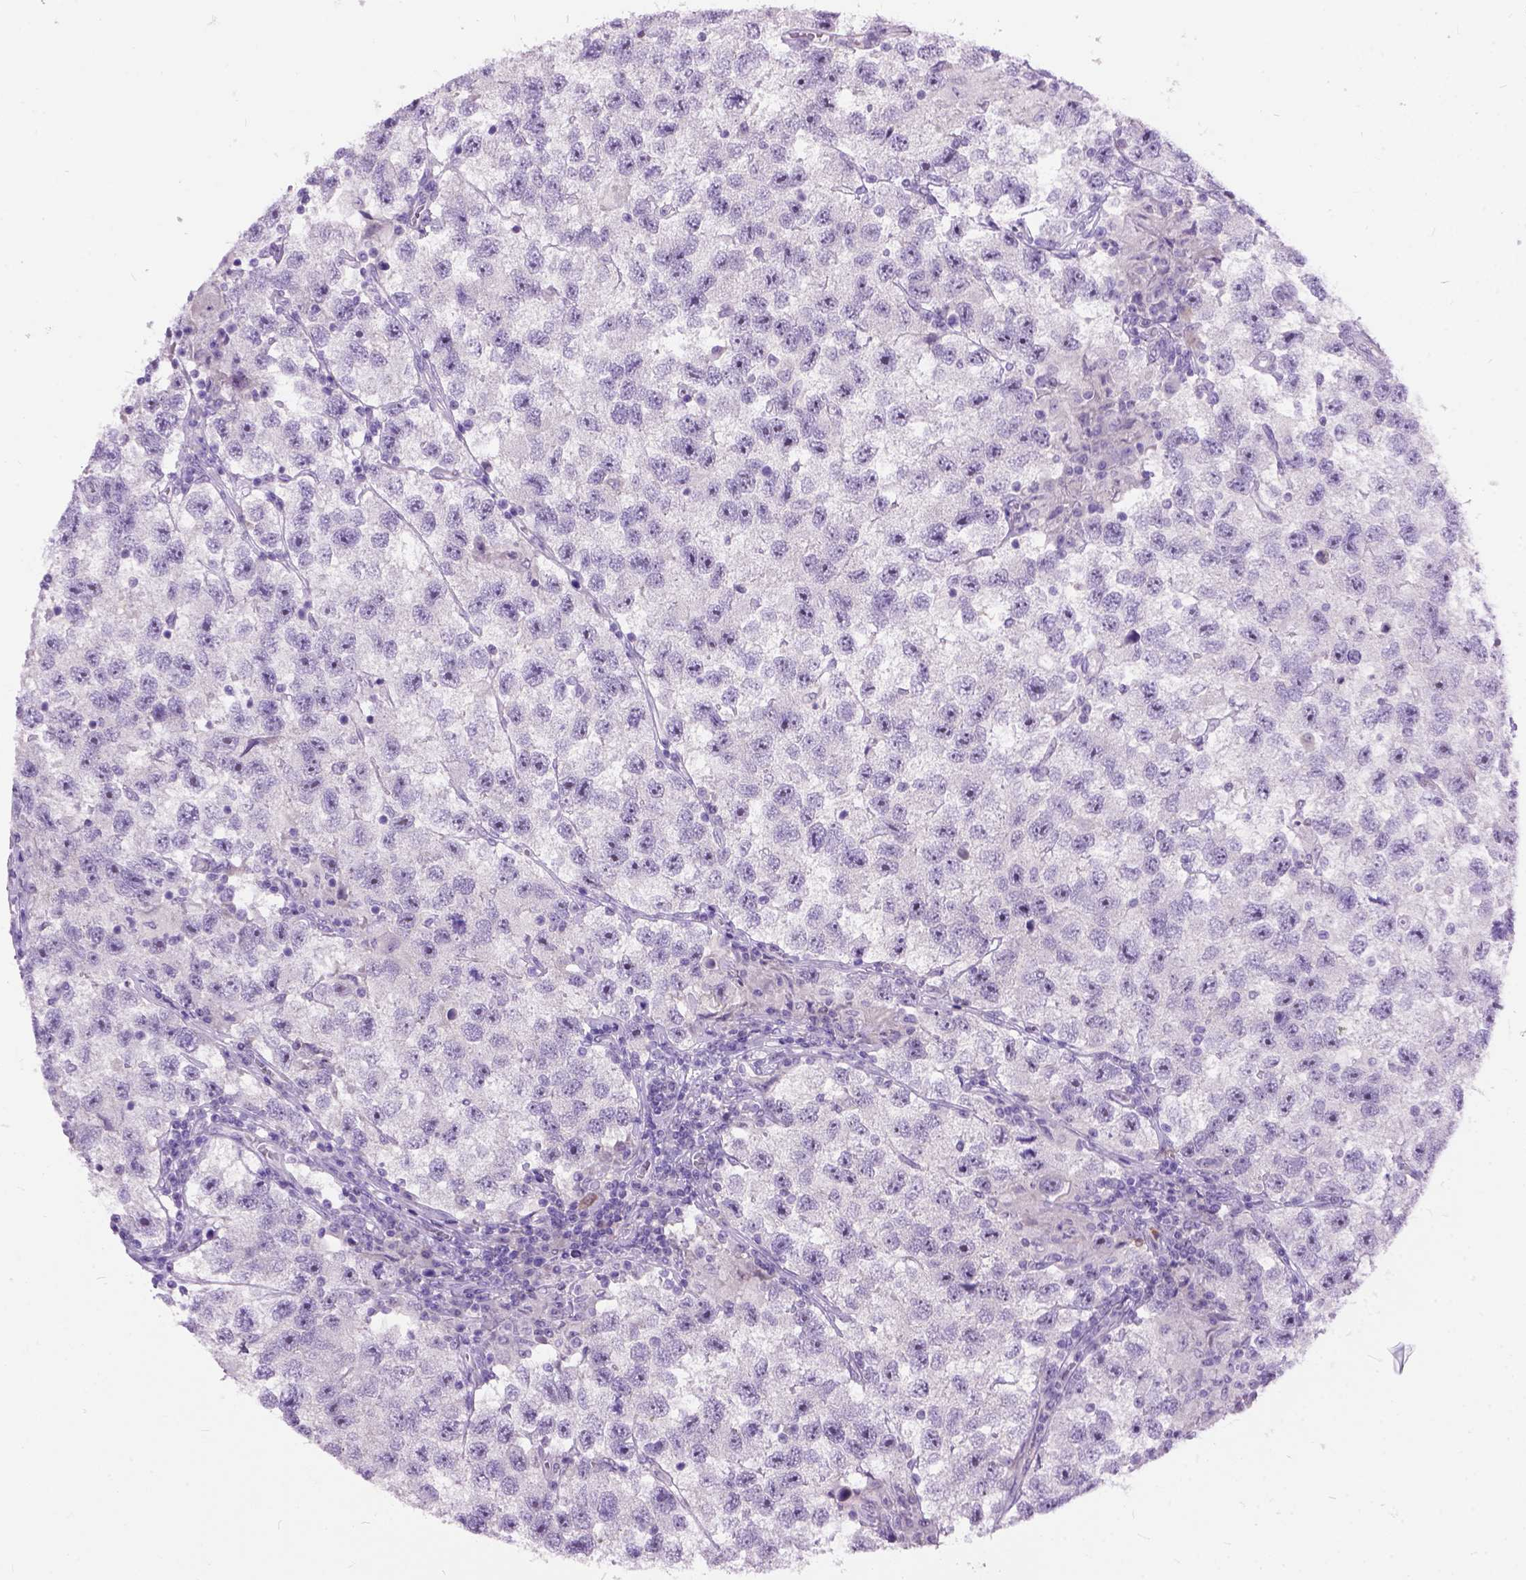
{"staining": {"intensity": "negative", "quantity": "none", "location": "none"}, "tissue": "testis cancer", "cell_type": "Tumor cells", "image_type": "cancer", "snomed": [{"axis": "morphology", "description": "Seminoma, NOS"}, {"axis": "topography", "description": "Testis"}], "caption": "Tumor cells show no significant staining in seminoma (testis).", "gene": "MAPT", "patient": {"sex": "male", "age": 26}}